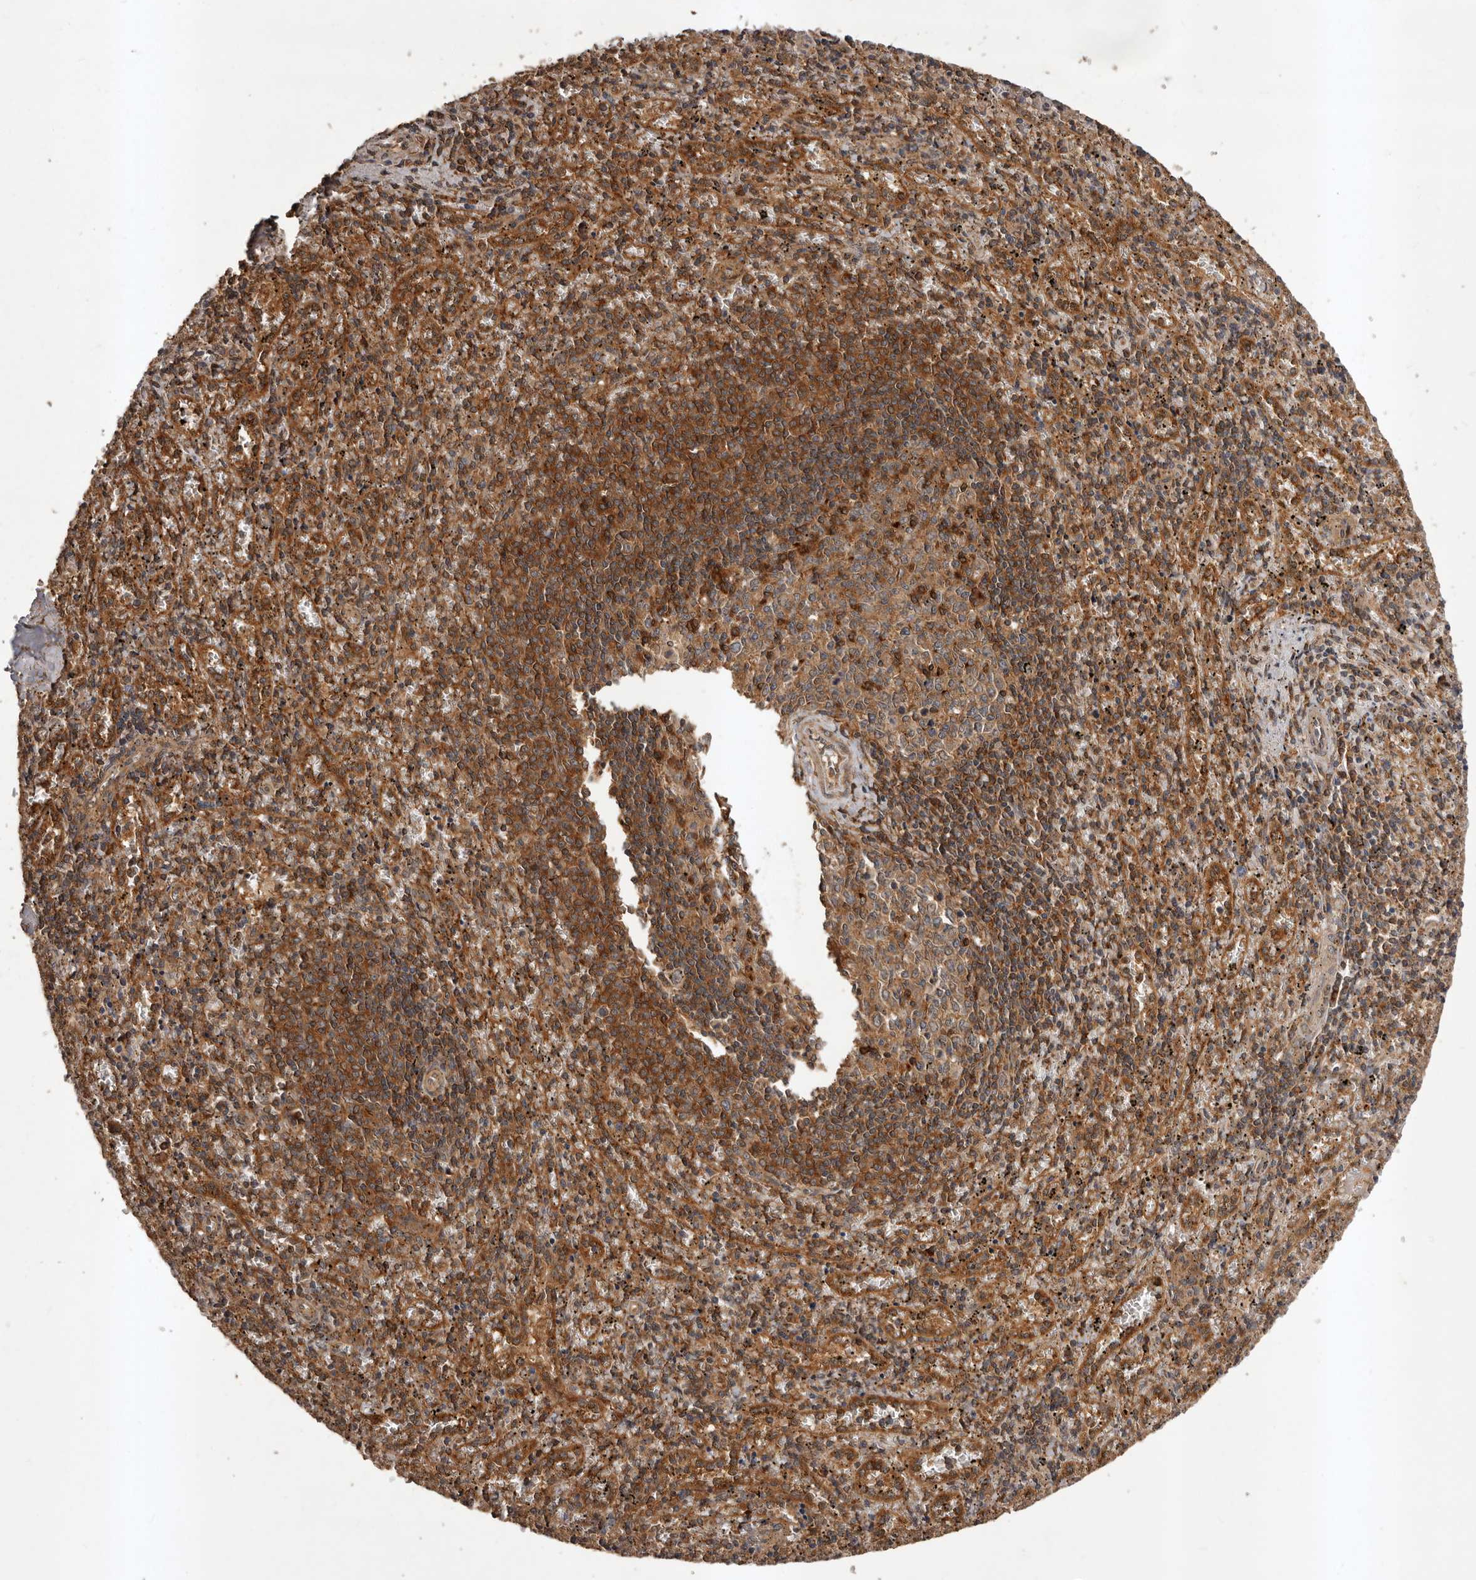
{"staining": {"intensity": "moderate", "quantity": ">75%", "location": "cytoplasmic/membranous"}, "tissue": "spleen", "cell_type": "Cells in red pulp", "image_type": "normal", "snomed": [{"axis": "morphology", "description": "Normal tissue, NOS"}, {"axis": "topography", "description": "Spleen"}], "caption": "Moderate cytoplasmic/membranous expression for a protein is present in about >75% of cells in red pulp of normal spleen using immunohistochemistry (IHC).", "gene": "SLC22A3", "patient": {"sex": "male", "age": 11}}